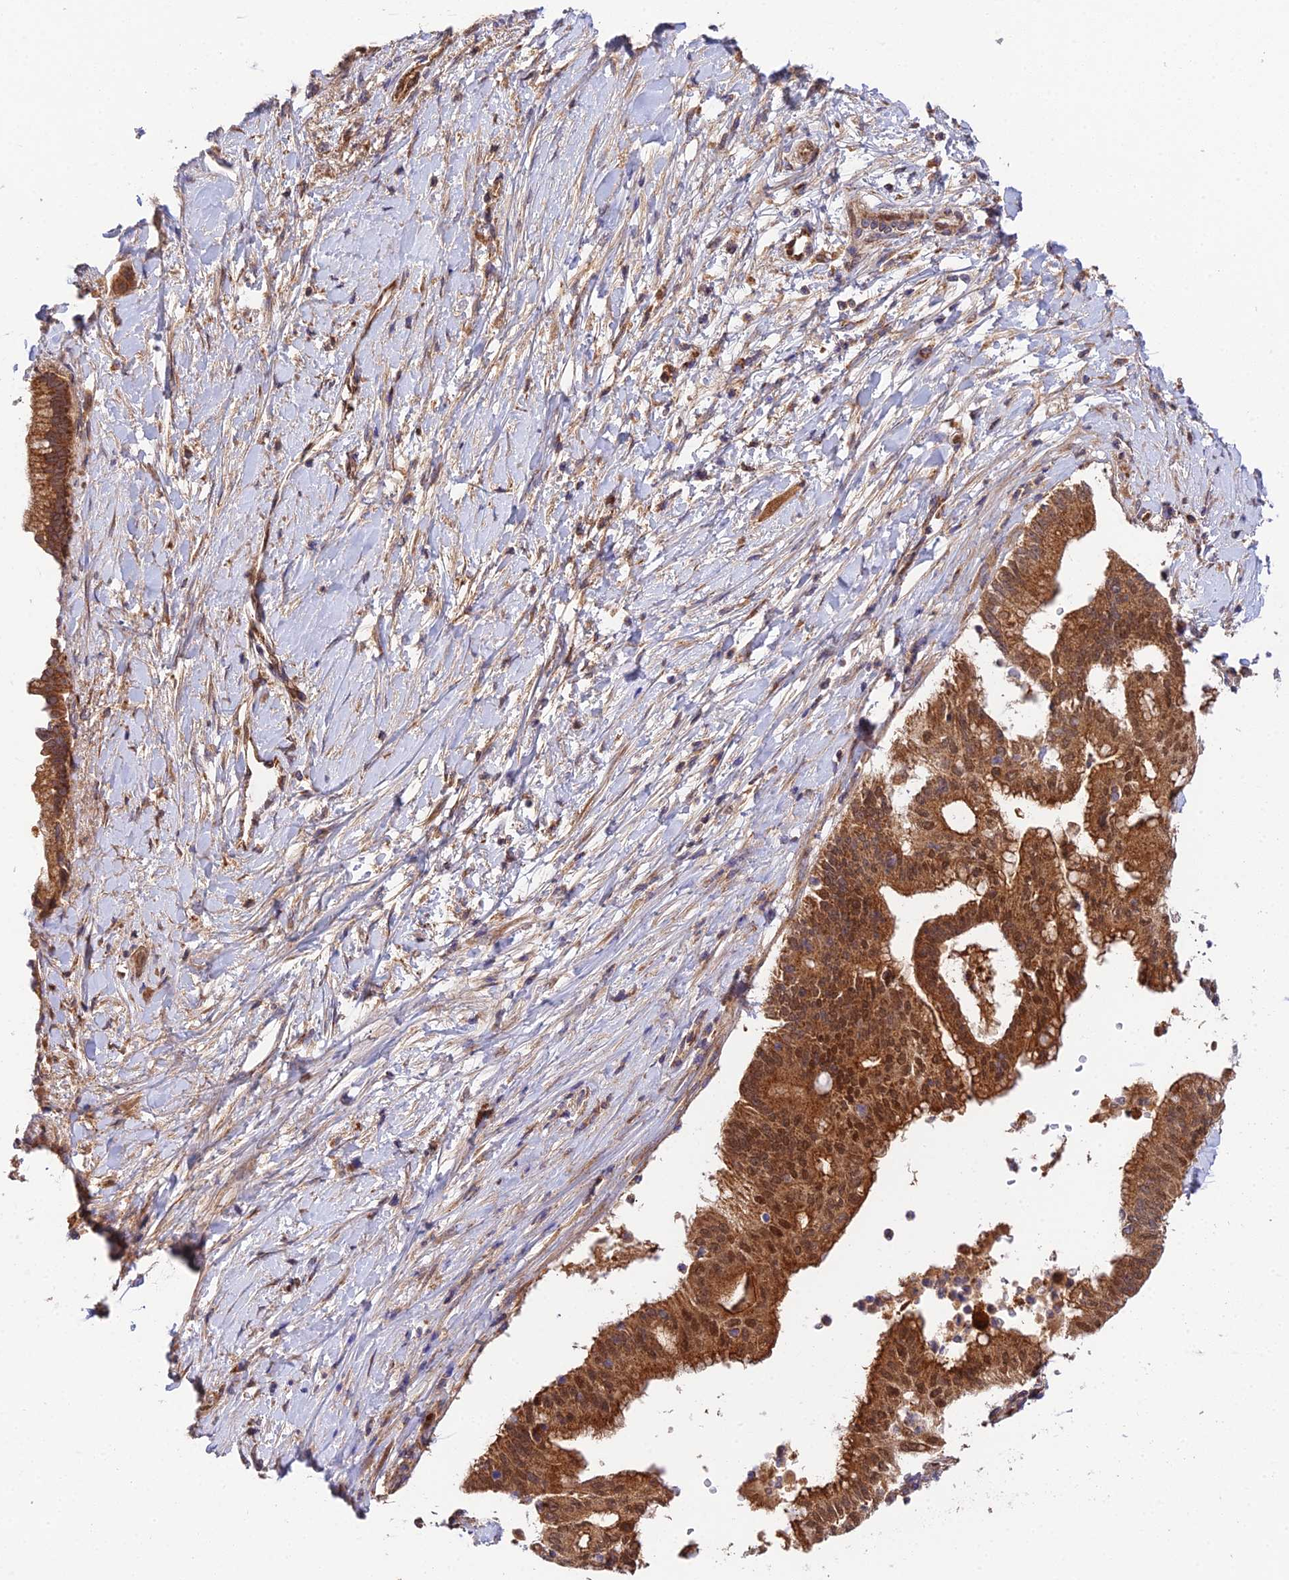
{"staining": {"intensity": "strong", "quantity": ">75%", "location": "cytoplasmic/membranous,nuclear"}, "tissue": "pancreatic cancer", "cell_type": "Tumor cells", "image_type": "cancer", "snomed": [{"axis": "morphology", "description": "Adenocarcinoma, NOS"}, {"axis": "topography", "description": "Pancreas"}], "caption": "About >75% of tumor cells in adenocarcinoma (pancreatic) show strong cytoplasmic/membranous and nuclear protein positivity as visualized by brown immunohistochemical staining.", "gene": "PODNL1", "patient": {"sex": "male", "age": 68}}